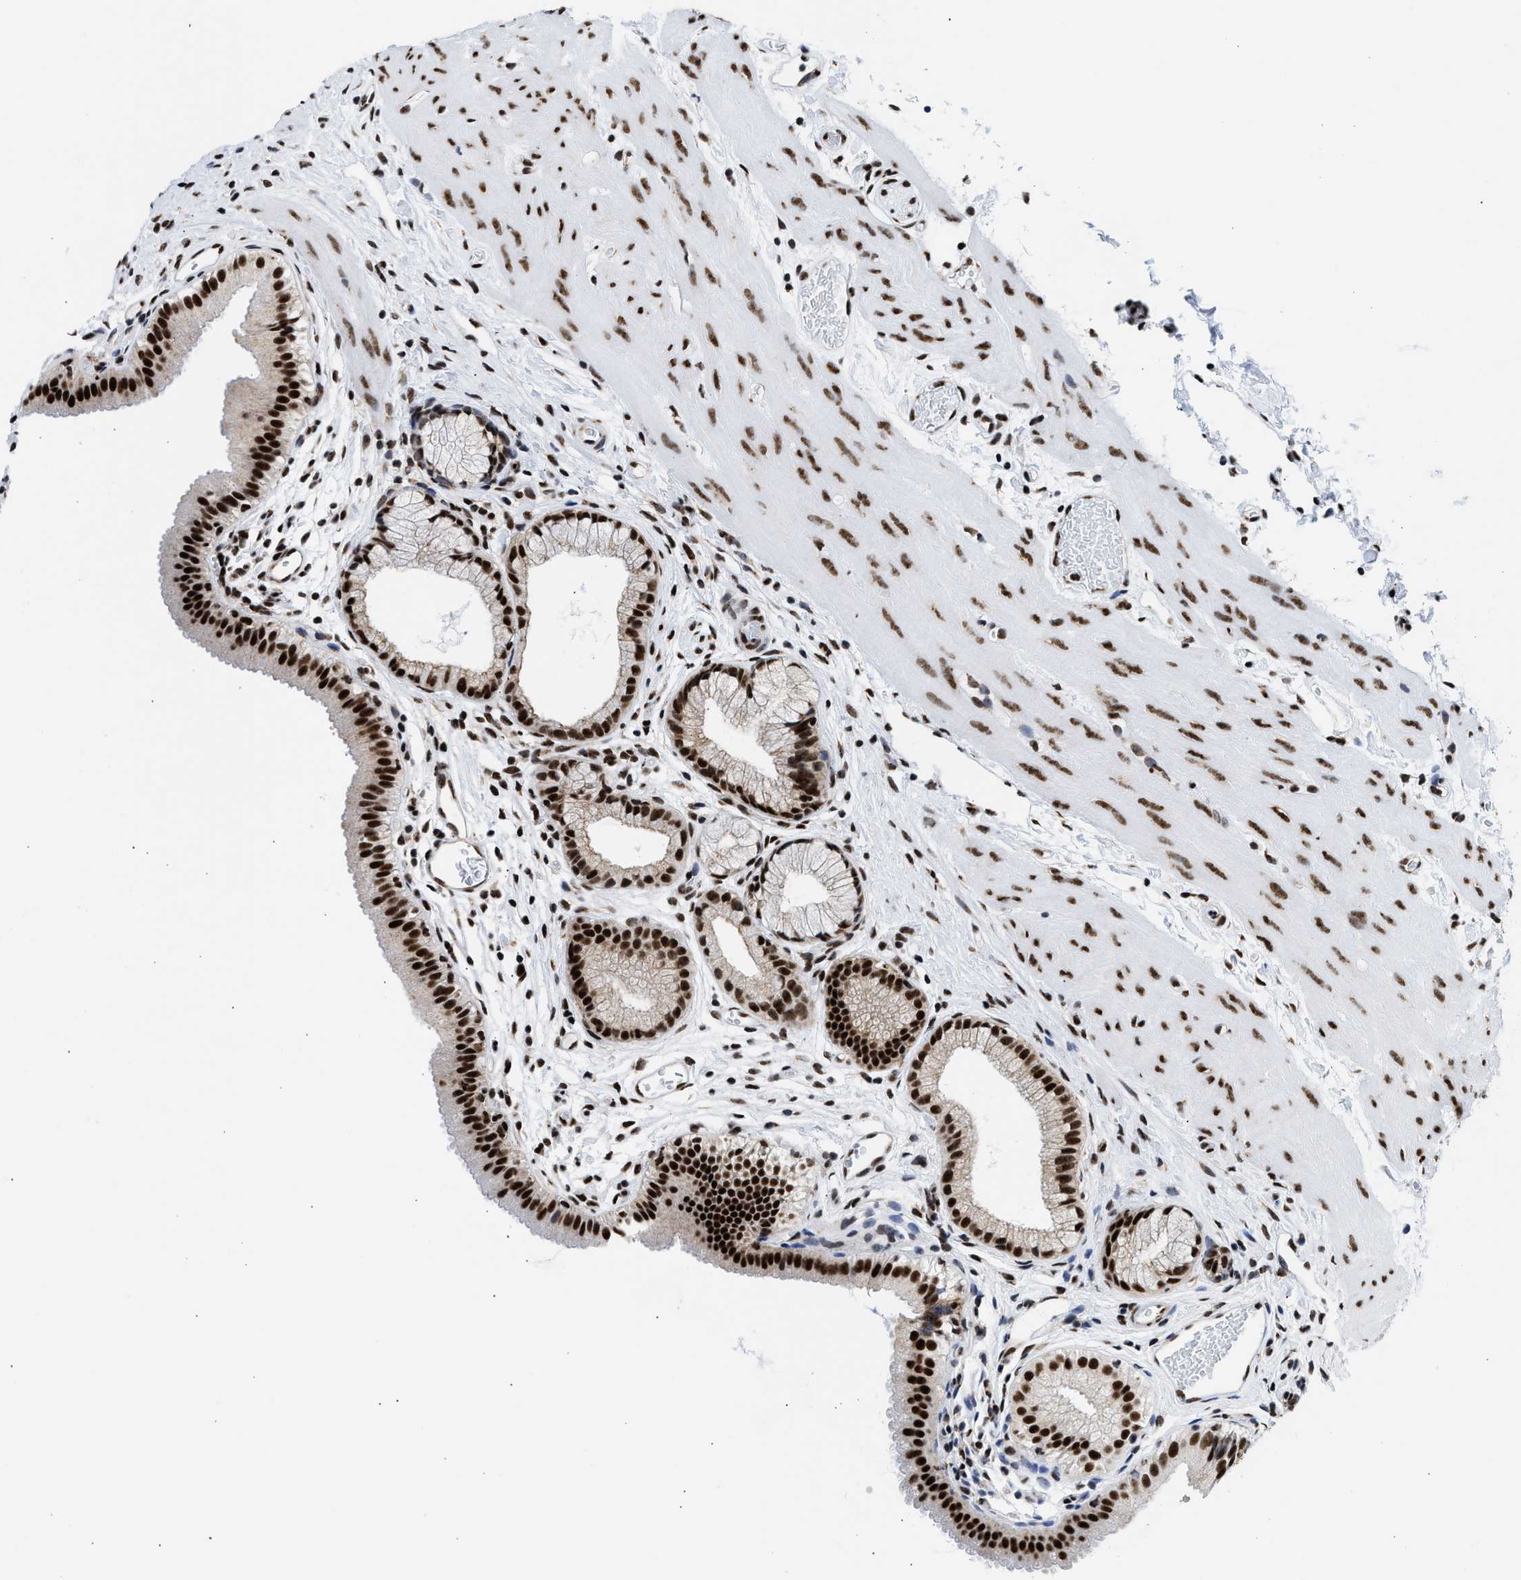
{"staining": {"intensity": "strong", "quantity": ">75%", "location": "nuclear"}, "tissue": "gallbladder", "cell_type": "Glandular cells", "image_type": "normal", "snomed": [{"axis": "morphology", "description": "Normal tissue, NOS"}, {"axis": "topography", "description": "Gallbladder"}], "caption": "A brown stain highlights strong nuclear staining of a protein in glandular cells of normal gallbladder. The staining was performed using DAB, with brown indicating positive protein expression. Nuclei are stained blue with hematoxylin.", "gene": "RBM8A", "patient": {"sex": "female", "age": 26}}